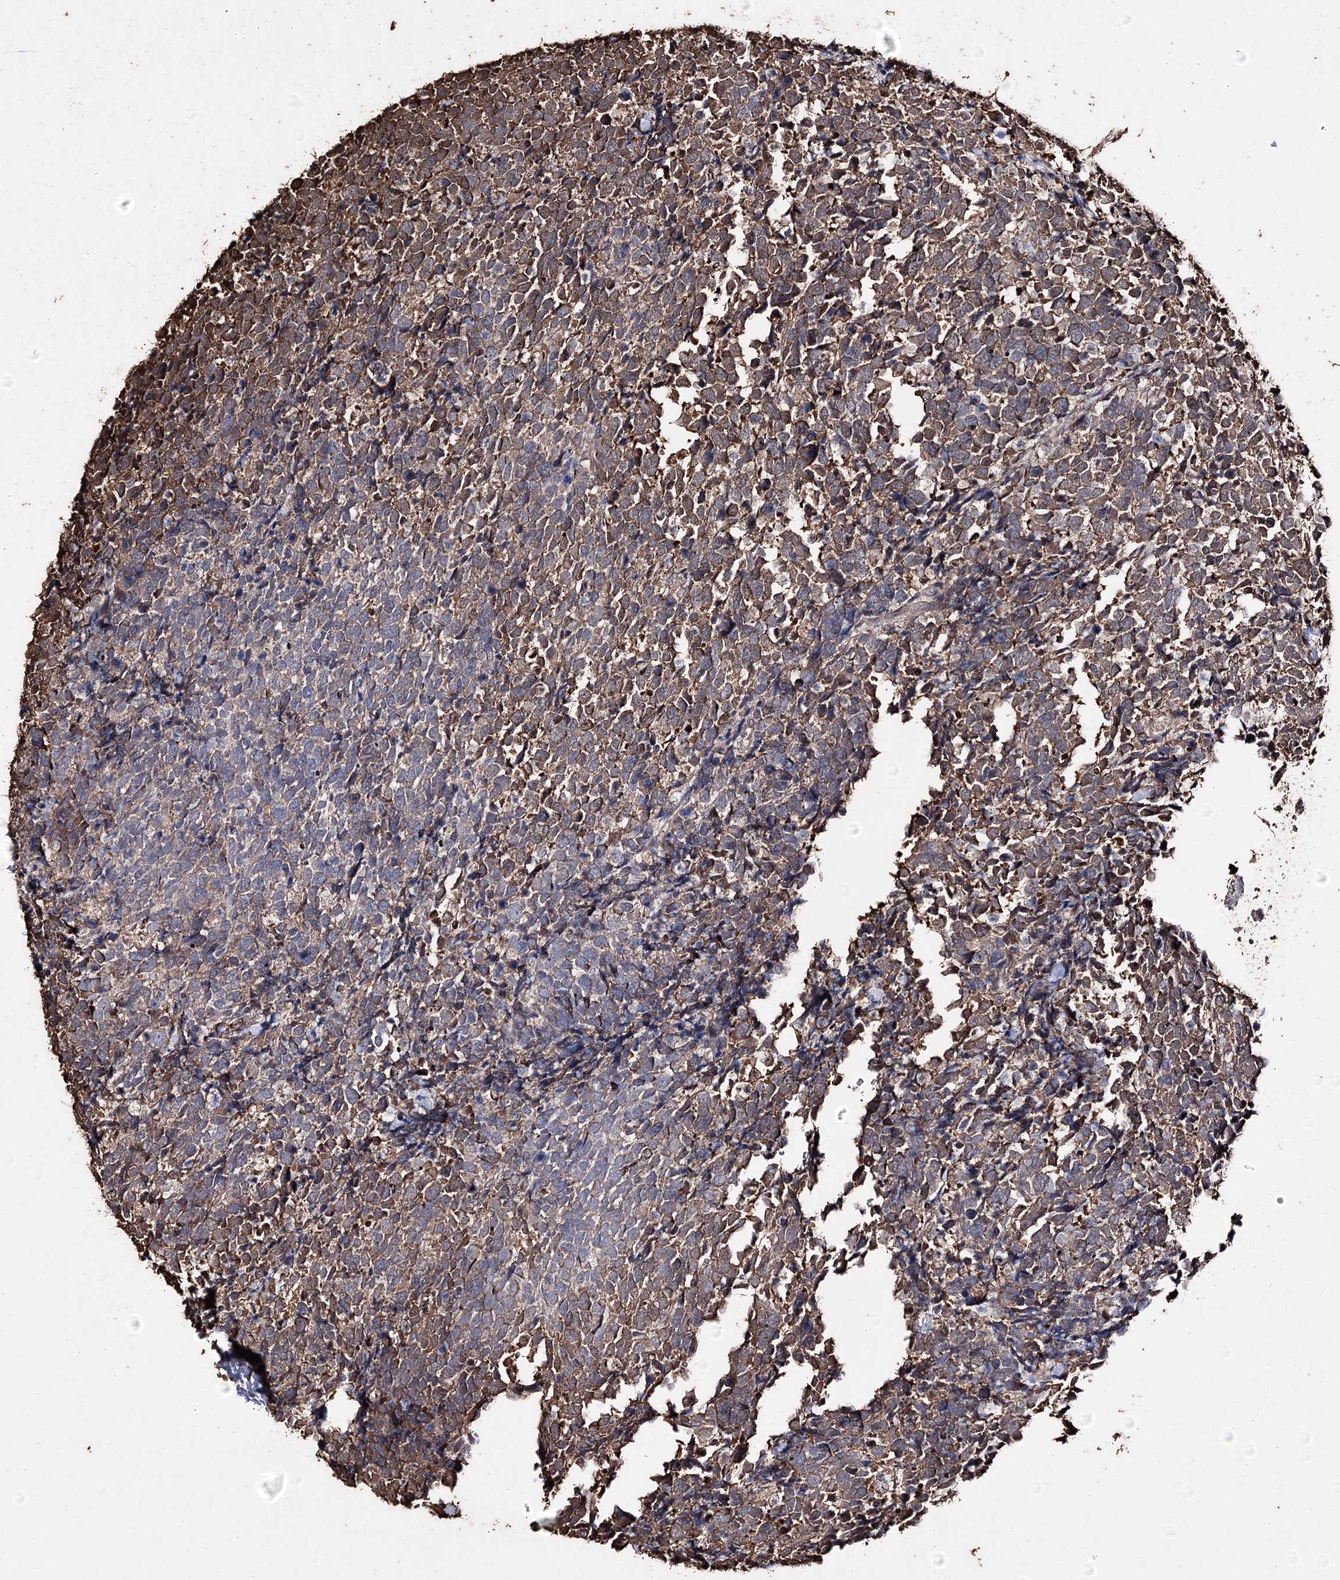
{"staining": {"intensity": "moderate", "quantity": "<25%", "location": "cytoplasmic/membranous"}, "tissue": "urothelial cancer", "cell_type": "Tumor cells", "image_type": "cancer", "snomed": [{"axis": "morphology", "description": "Urothelial carcinoma, High grade"}, {"axis": "topography", "description": "Urinary bladder"}], "caption": "The immunohistochemical stain labels moderate cytoplasmic/membranous staining in tumor cells of urothelial cancer tissue.", "gene": "ZNF662", "patient": {"sex": "female", "age": 82}}